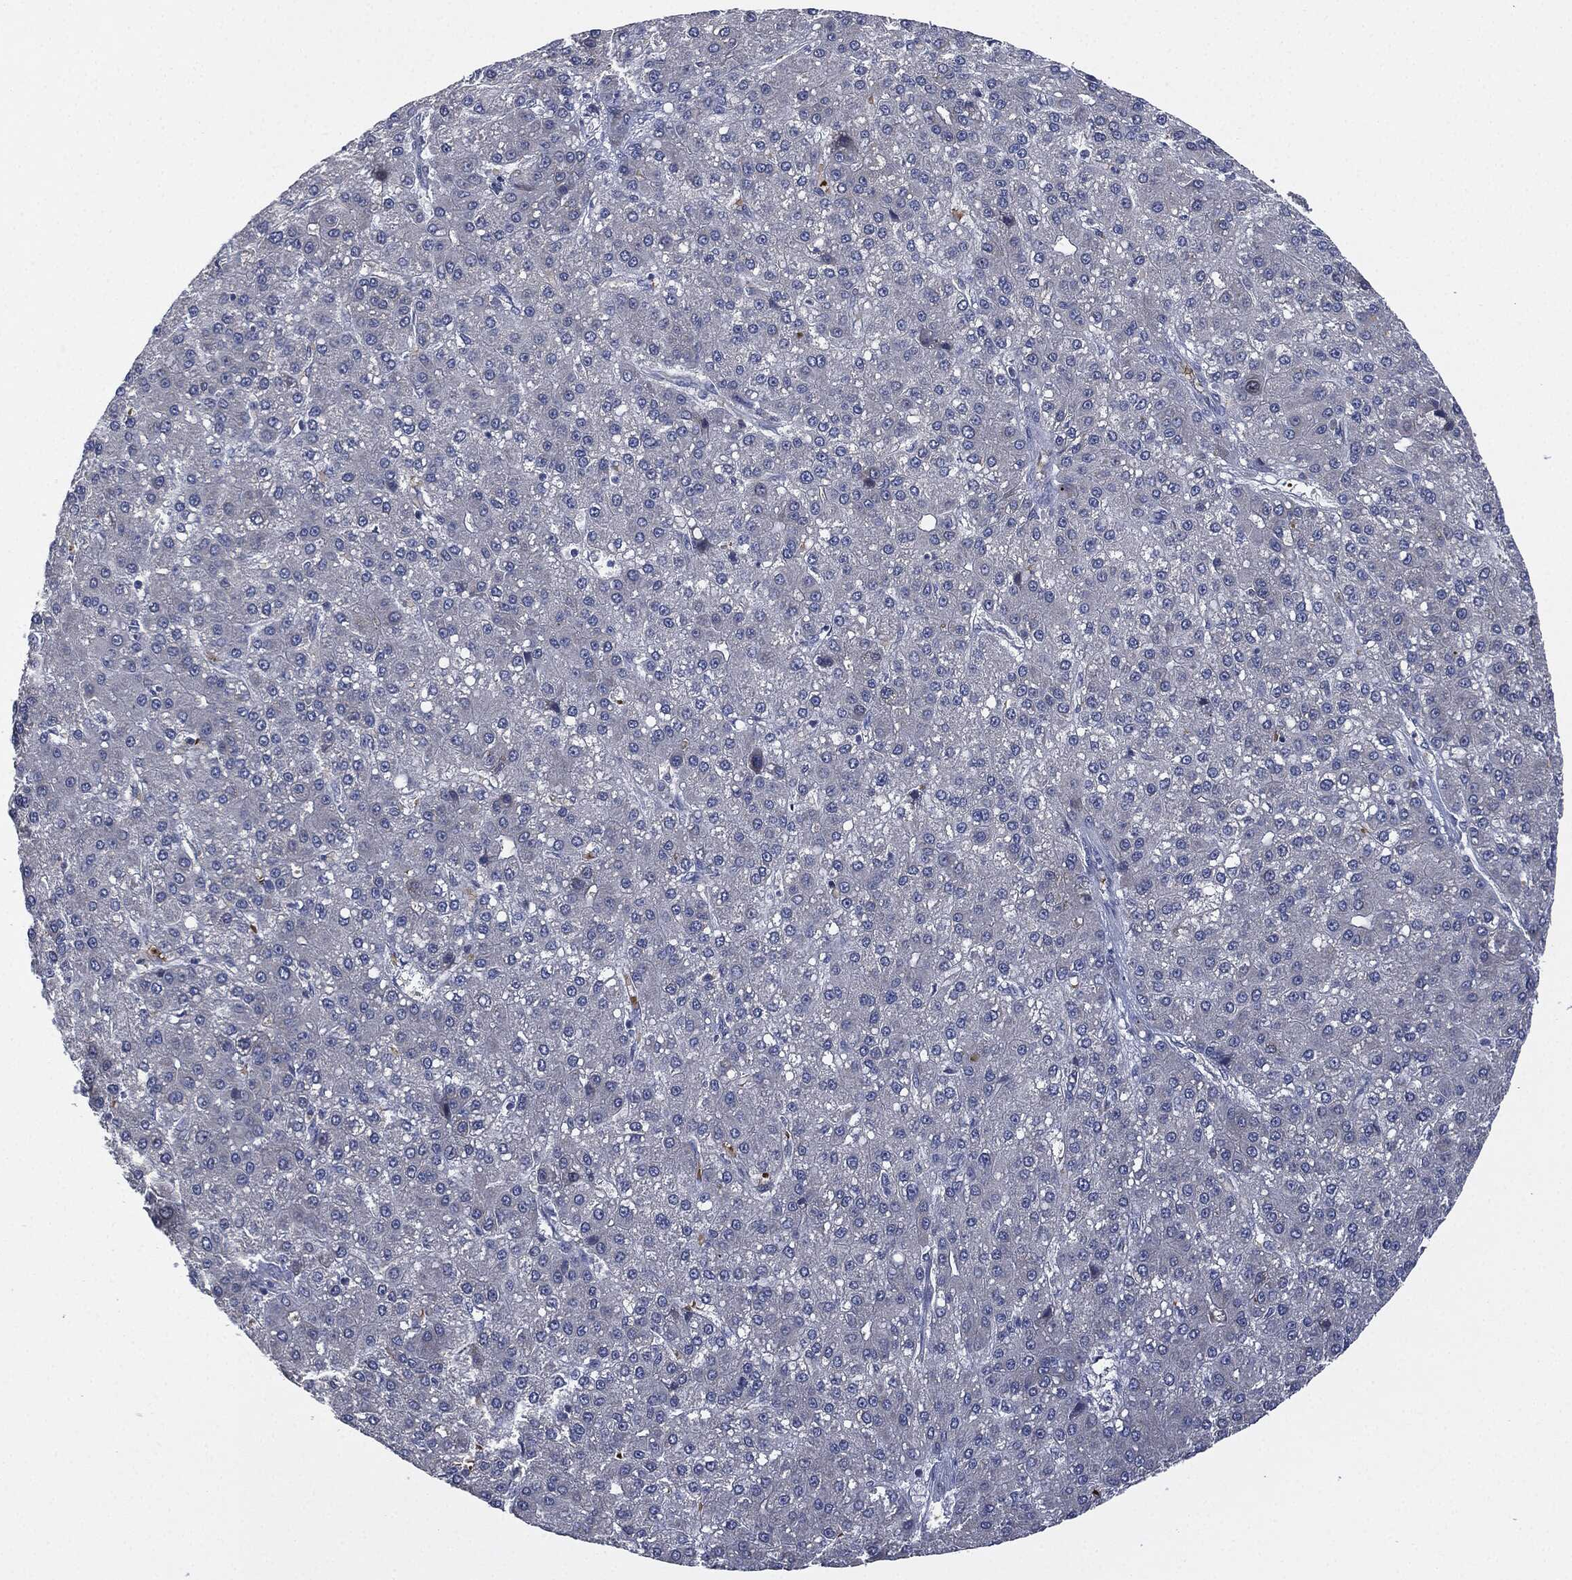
{"staining": {"intensity": "negative", "quantity": "none", "location": "none"}, "tissue": "liver cancer", "cell_type": "Tumor cells", "image_type": "cancer", "snomed": [{"axis": "morphology", "description": "Carcinoma, Hepatocellular, NOS"}, {"axis": "topography", "description": "Liver"}], "caption": "Immunohistochemical staining of liver cancer (hepatocellular carcinoma) demonstrates no significant expression in tumor cells.", "gene": "SIGLEC9", "patient": {"sex": "male", "age": 67}}